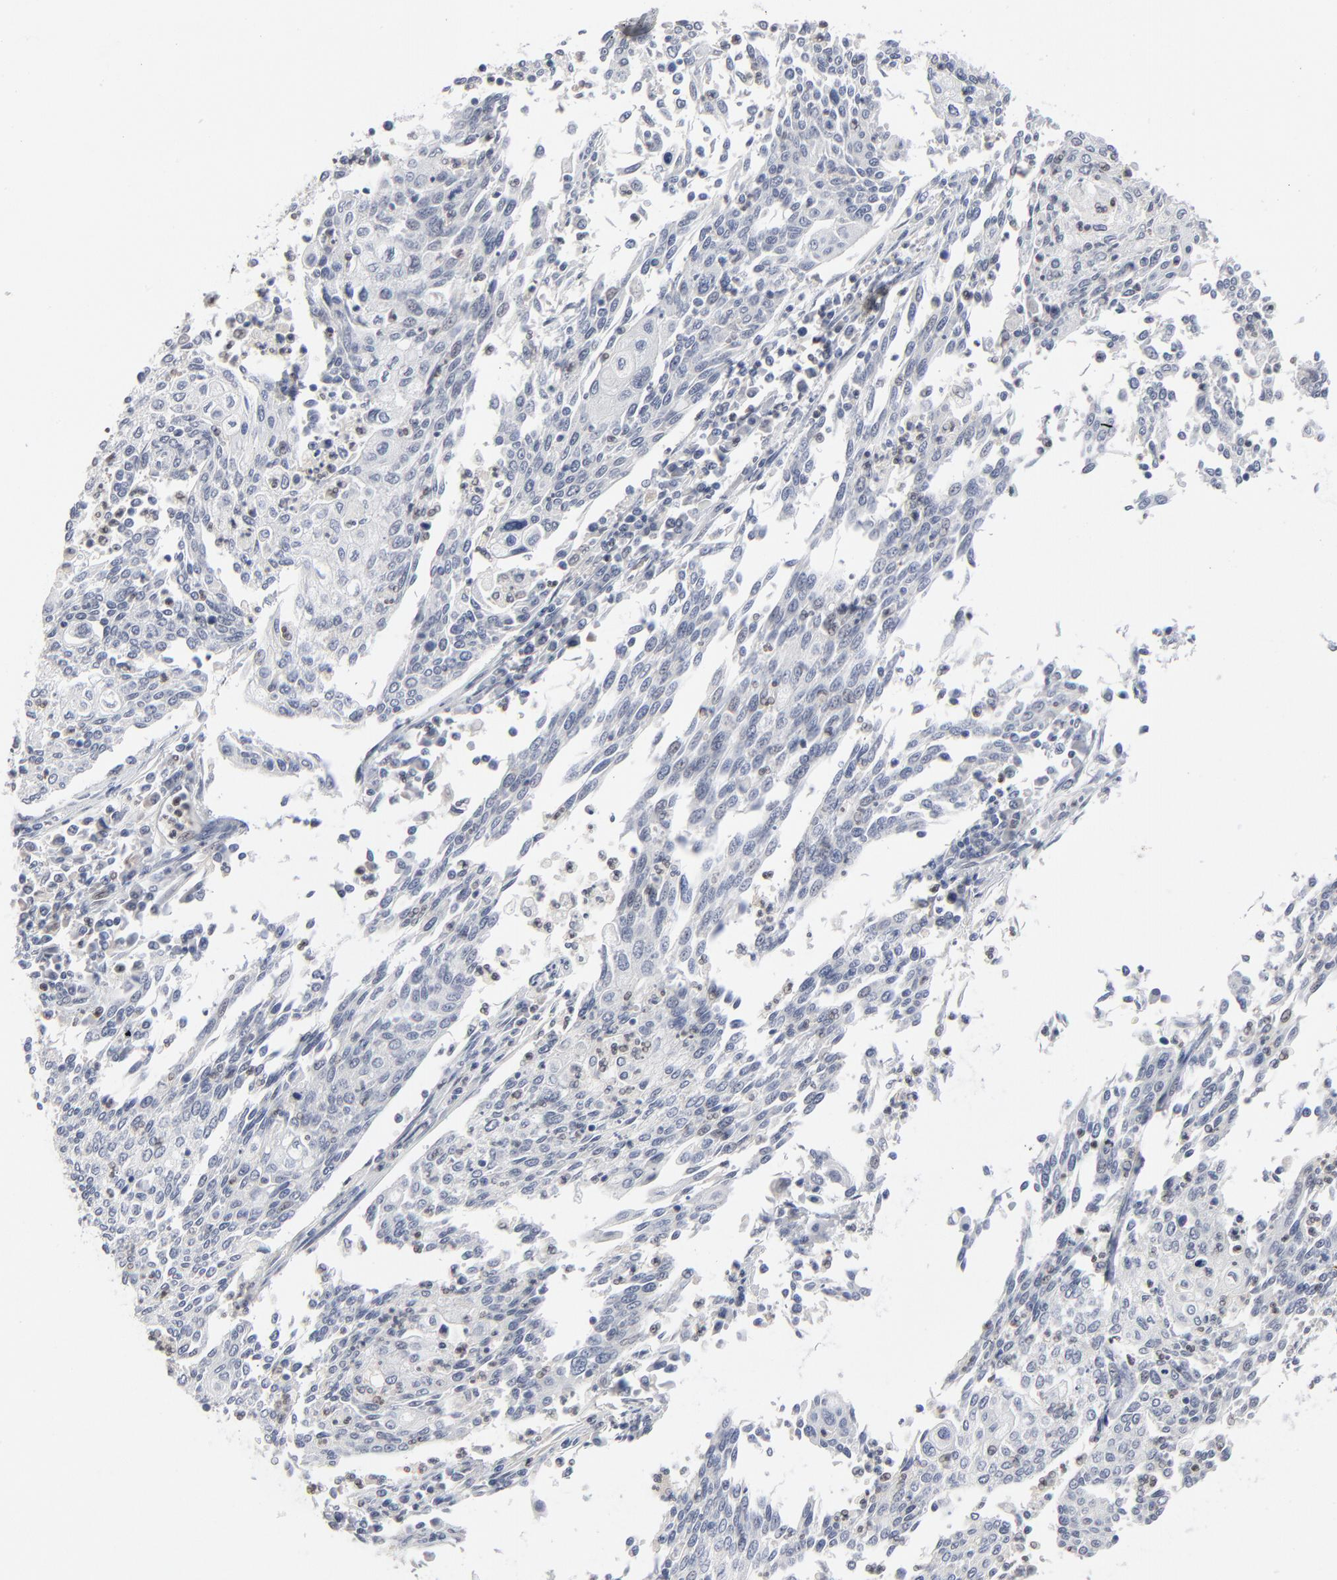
{"staining": {"intensity": "negative", "quantity": "none", "location": "none"}, "tissue": "cervical cancer", "cell_type": "Tumor cells", "image_type": "cancer", "snomed": [{"axis": "morphology", "description": "Squamous cell carcinoma, NOS"}, {"axis": "topography", "description": "Cervix"}], "caption": "IHC of human cervical cancer (squamous cell carcinoma) exhibits no positivity in tumor cells.", "gene": "FOXN2", "patient": {"sex": "female", "age": 40}}